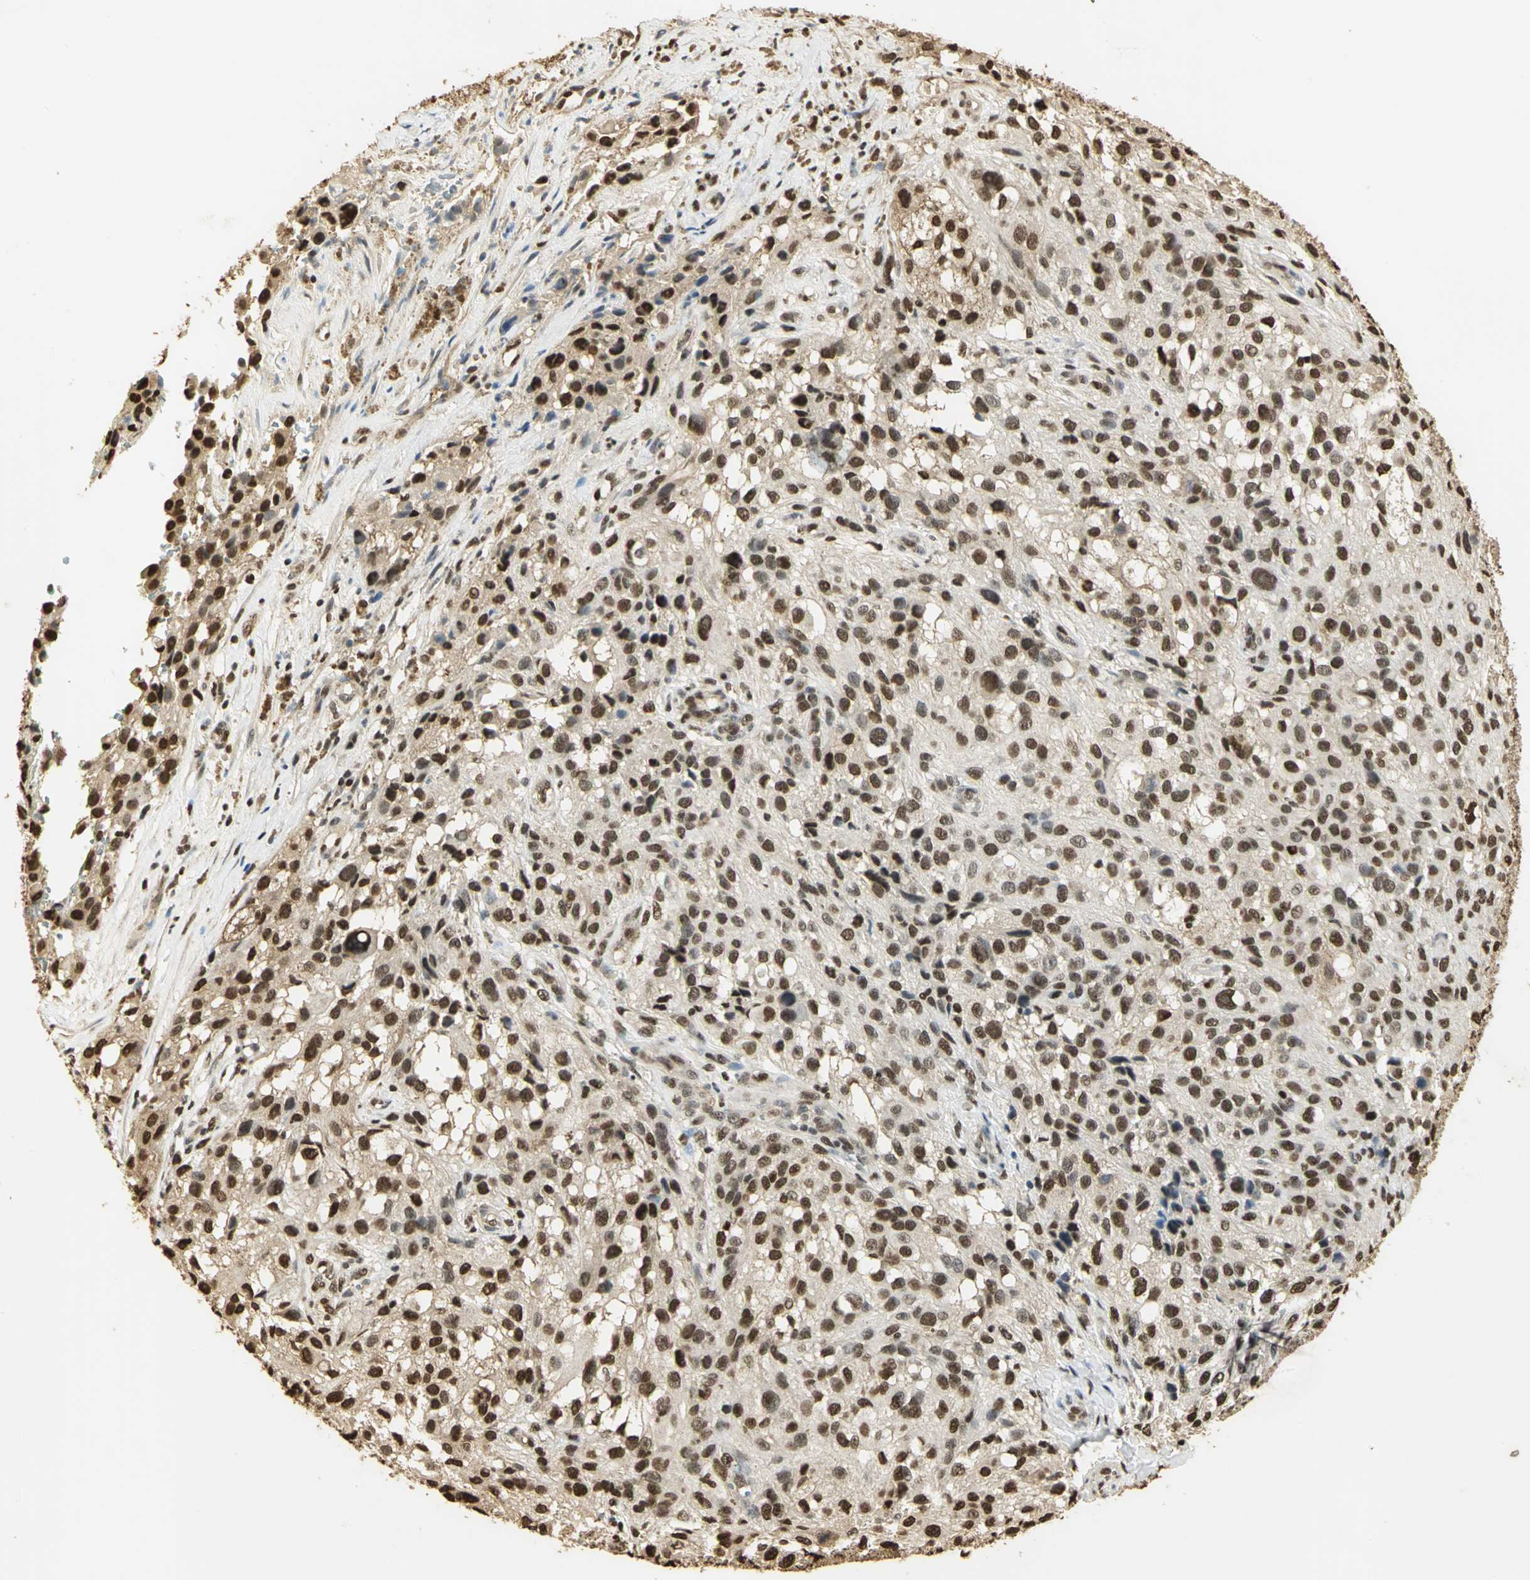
{"staining": {"intensity": "strong", "quantity": ">75%", "location": "nuclear"}, "tissue": "melanoma", "cell_type": "Tumor cells", "image_type": "cancer", "snomed": [{"axis": "morphology", "description": "Necrosis, NOS"}, {"axis": "morphology", "description": "Malignant melanoma, NOS"}, {"axis": "topography", "description": "Skin"}], "caption": "An immunohistochemistry (IHC) photomicrograph of neoplastic tissue is shown. Protein staining in brown shows strong nuclear positivity in melanoma within tumor cells.", "gene": "SET", "patient": {"sex": "female", "age": 87}}